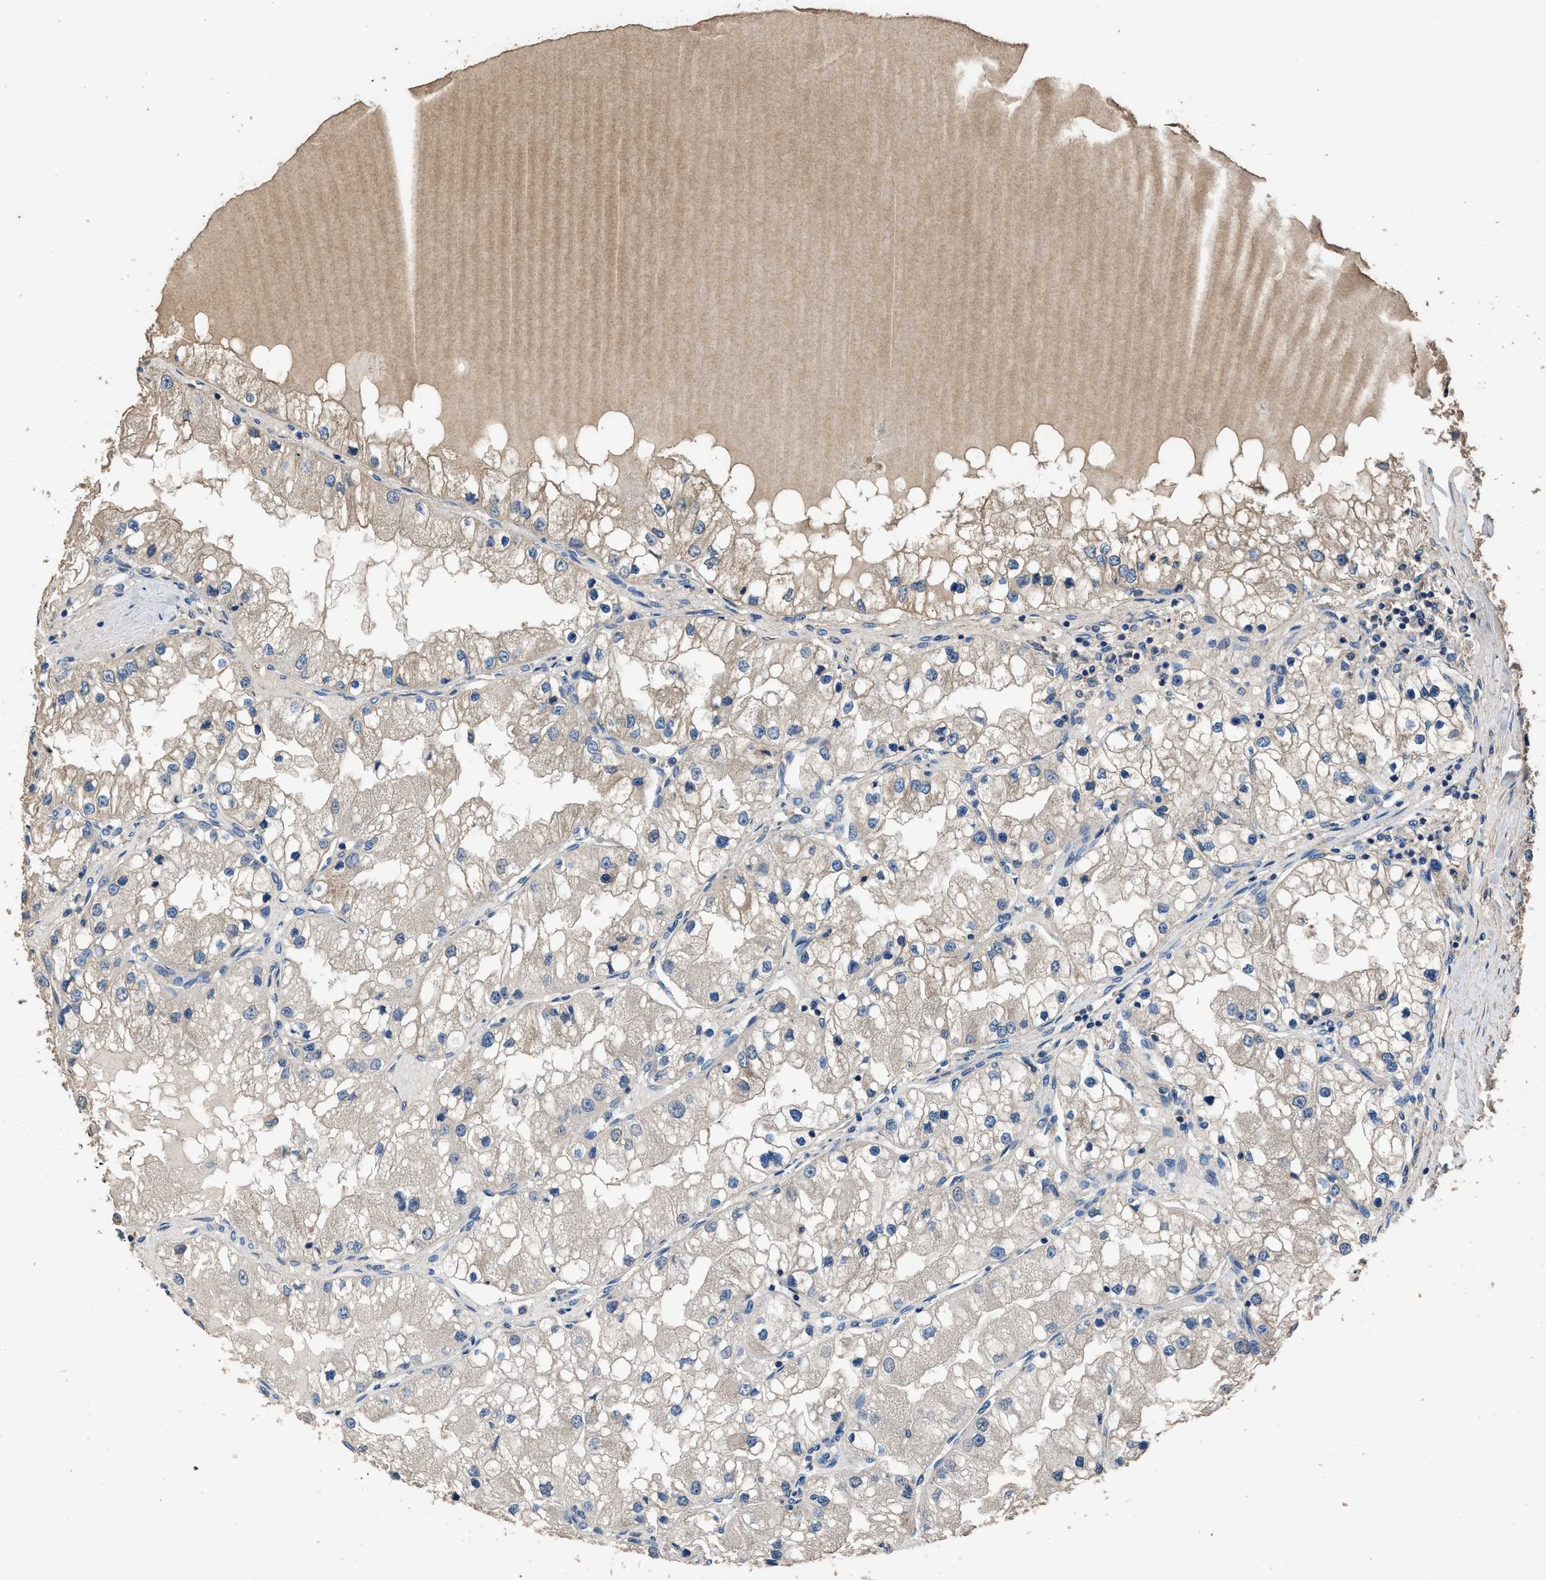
{"staining": {"intensity": "negative", "quantity": "none", "location": "none"}, "tissue": "renal cancer", "cell_type": "Tumor cells", "image_type": "cancer", "snomed": [{"axis": "morphology", "description": "Adenocarcinoma, NOS"}, {"axis": "topography", "description": "Kidney"}], "caption": "The IHC micrograph has no significant staining in tumor cells of adenocarcinoma (renal) tissue.", "gene": "ITSN1", "patient": {"sex": "male", "age": 68}}